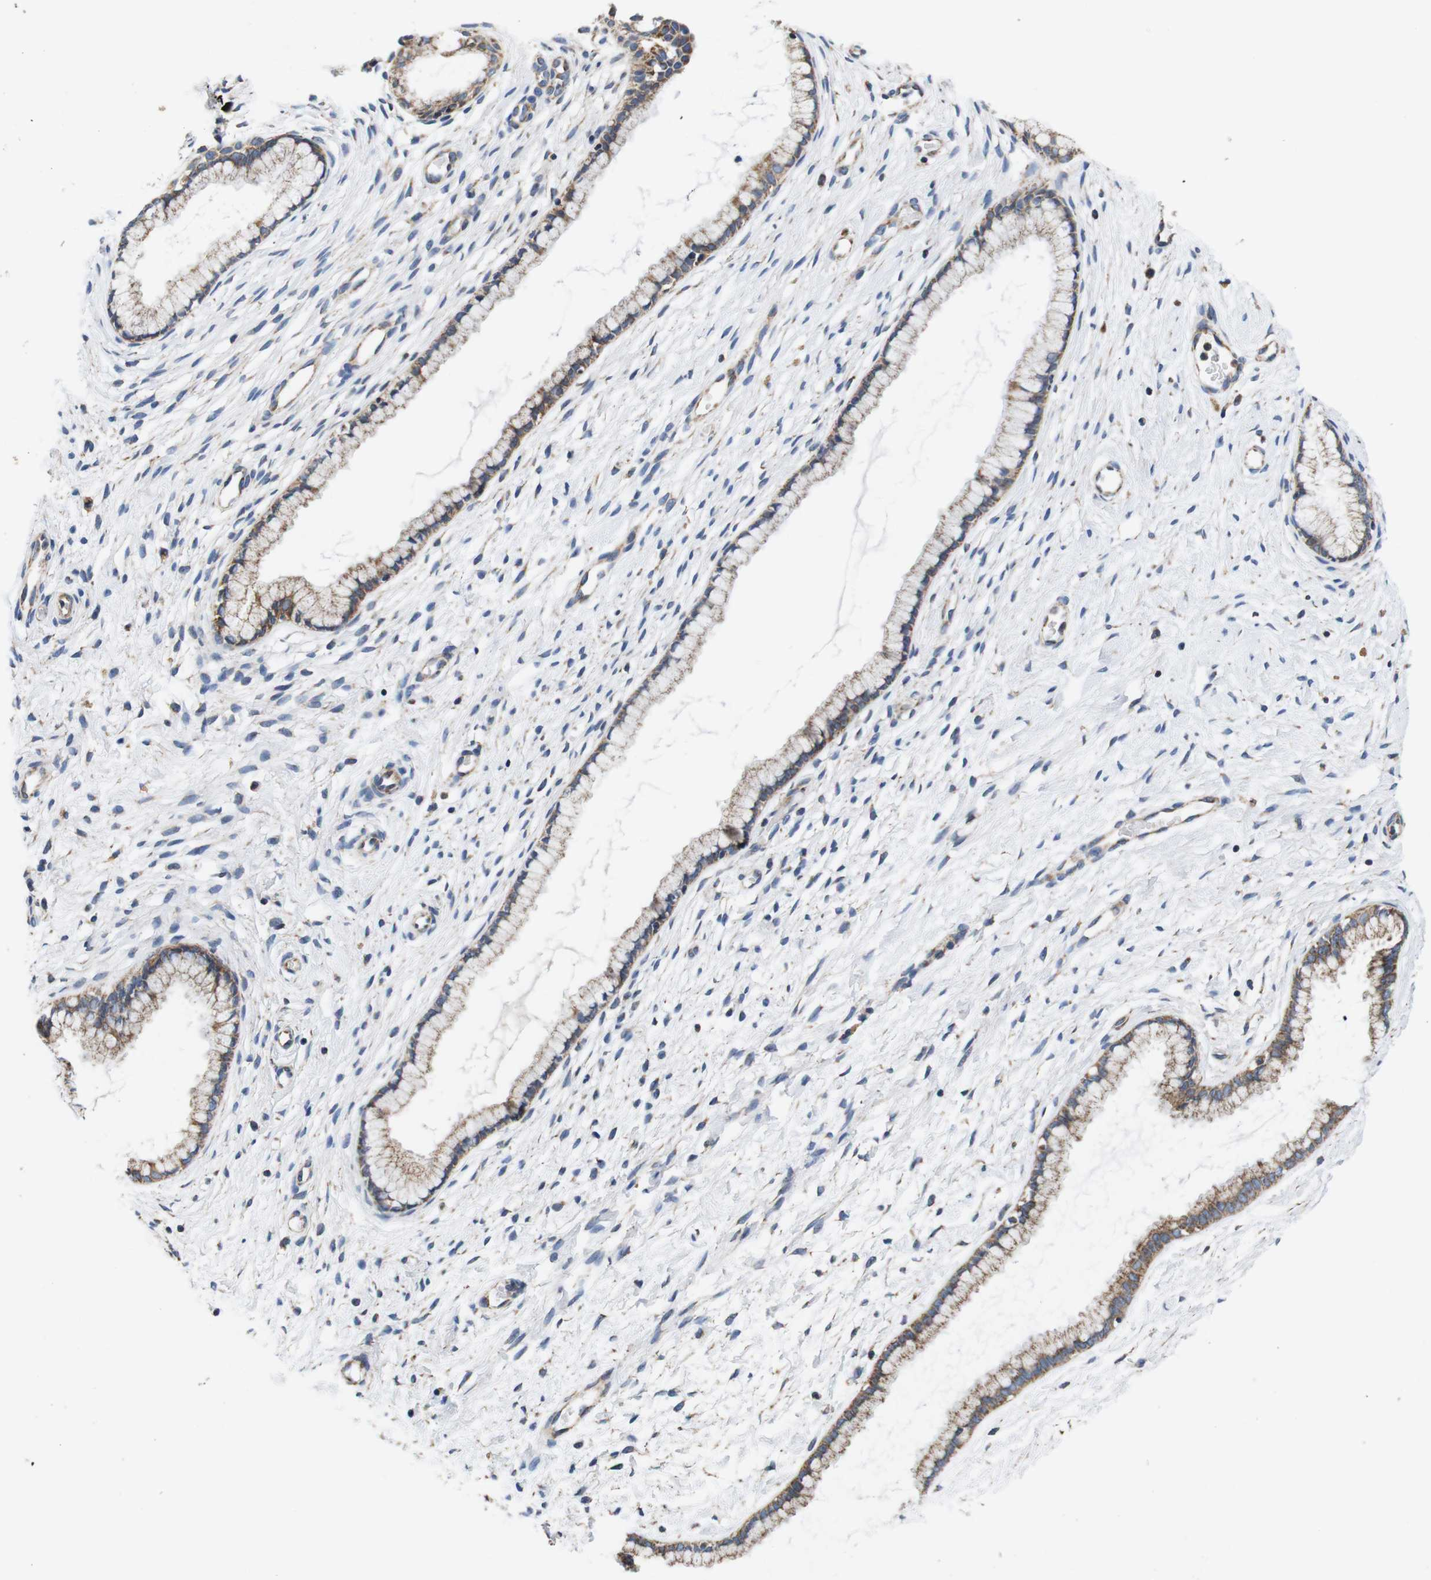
{"staining": {"intensity": "moderate", "quantity": ">75%", "location": "cytoplasmic/membranous"}, "tissue": "cervix", "cell_type": "Glandular cells", "image_type": "normal", "snomed": [{"axis": "morphology", "description": "Normal tissue, NOS"}, {"axis": "topography", "description": "Cervix"}], "caption": "This micrograph demonstrates IHC staining of normal cervix, with medium moderate cytoplasmic/membranous positivity in about >75% of glandular cells.", "gene": "LRP4", "patient": {"sex": "female", "age": 65}}